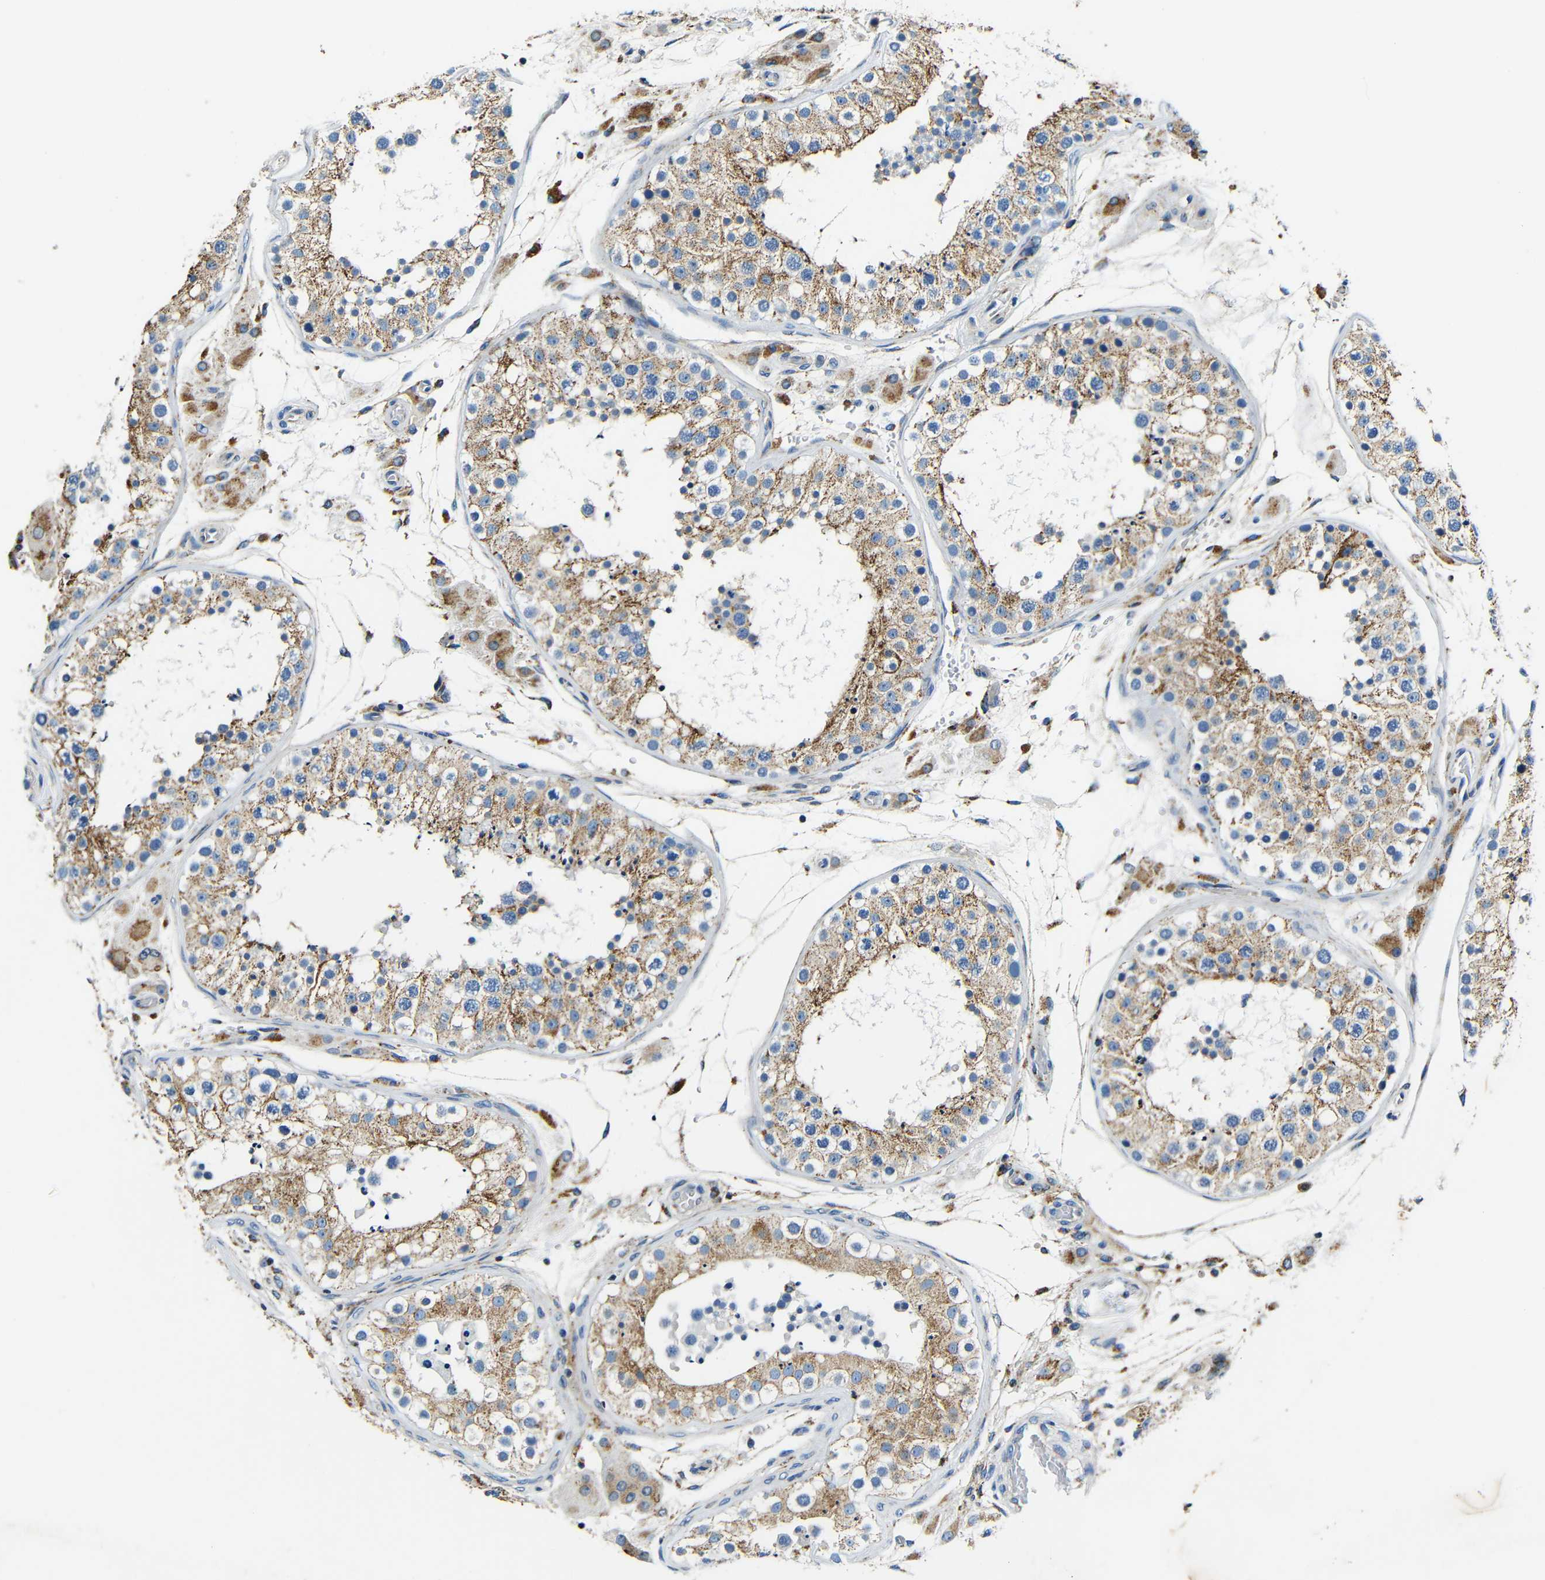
{"staining": {"intensity": "moderate", "quantity": ">75%", "location": "cytoplasmic/membranous"}, "tissue": "testis", "cell_type": "Cells in seminiferous ducts", "image_type": "normal", "snomed": [{"axis": "morphology", "description": "Normal tissue, NOS"}, {"axis": "topography", "description": "Testis"}], "caption": "Protein analysis of unremarkable testis exhibits moderate cytoplasmic/membranous staining in approximately >75% of cells in seminiferous ducts. The staining was performed using DAB (3,3'-diaminobenzidine), with brown indicating positive protein expression. Nuclei are stained blue with hematoxylin.", "gene": "GALNT18", "patient": {"sex": "male", "age": 26}}